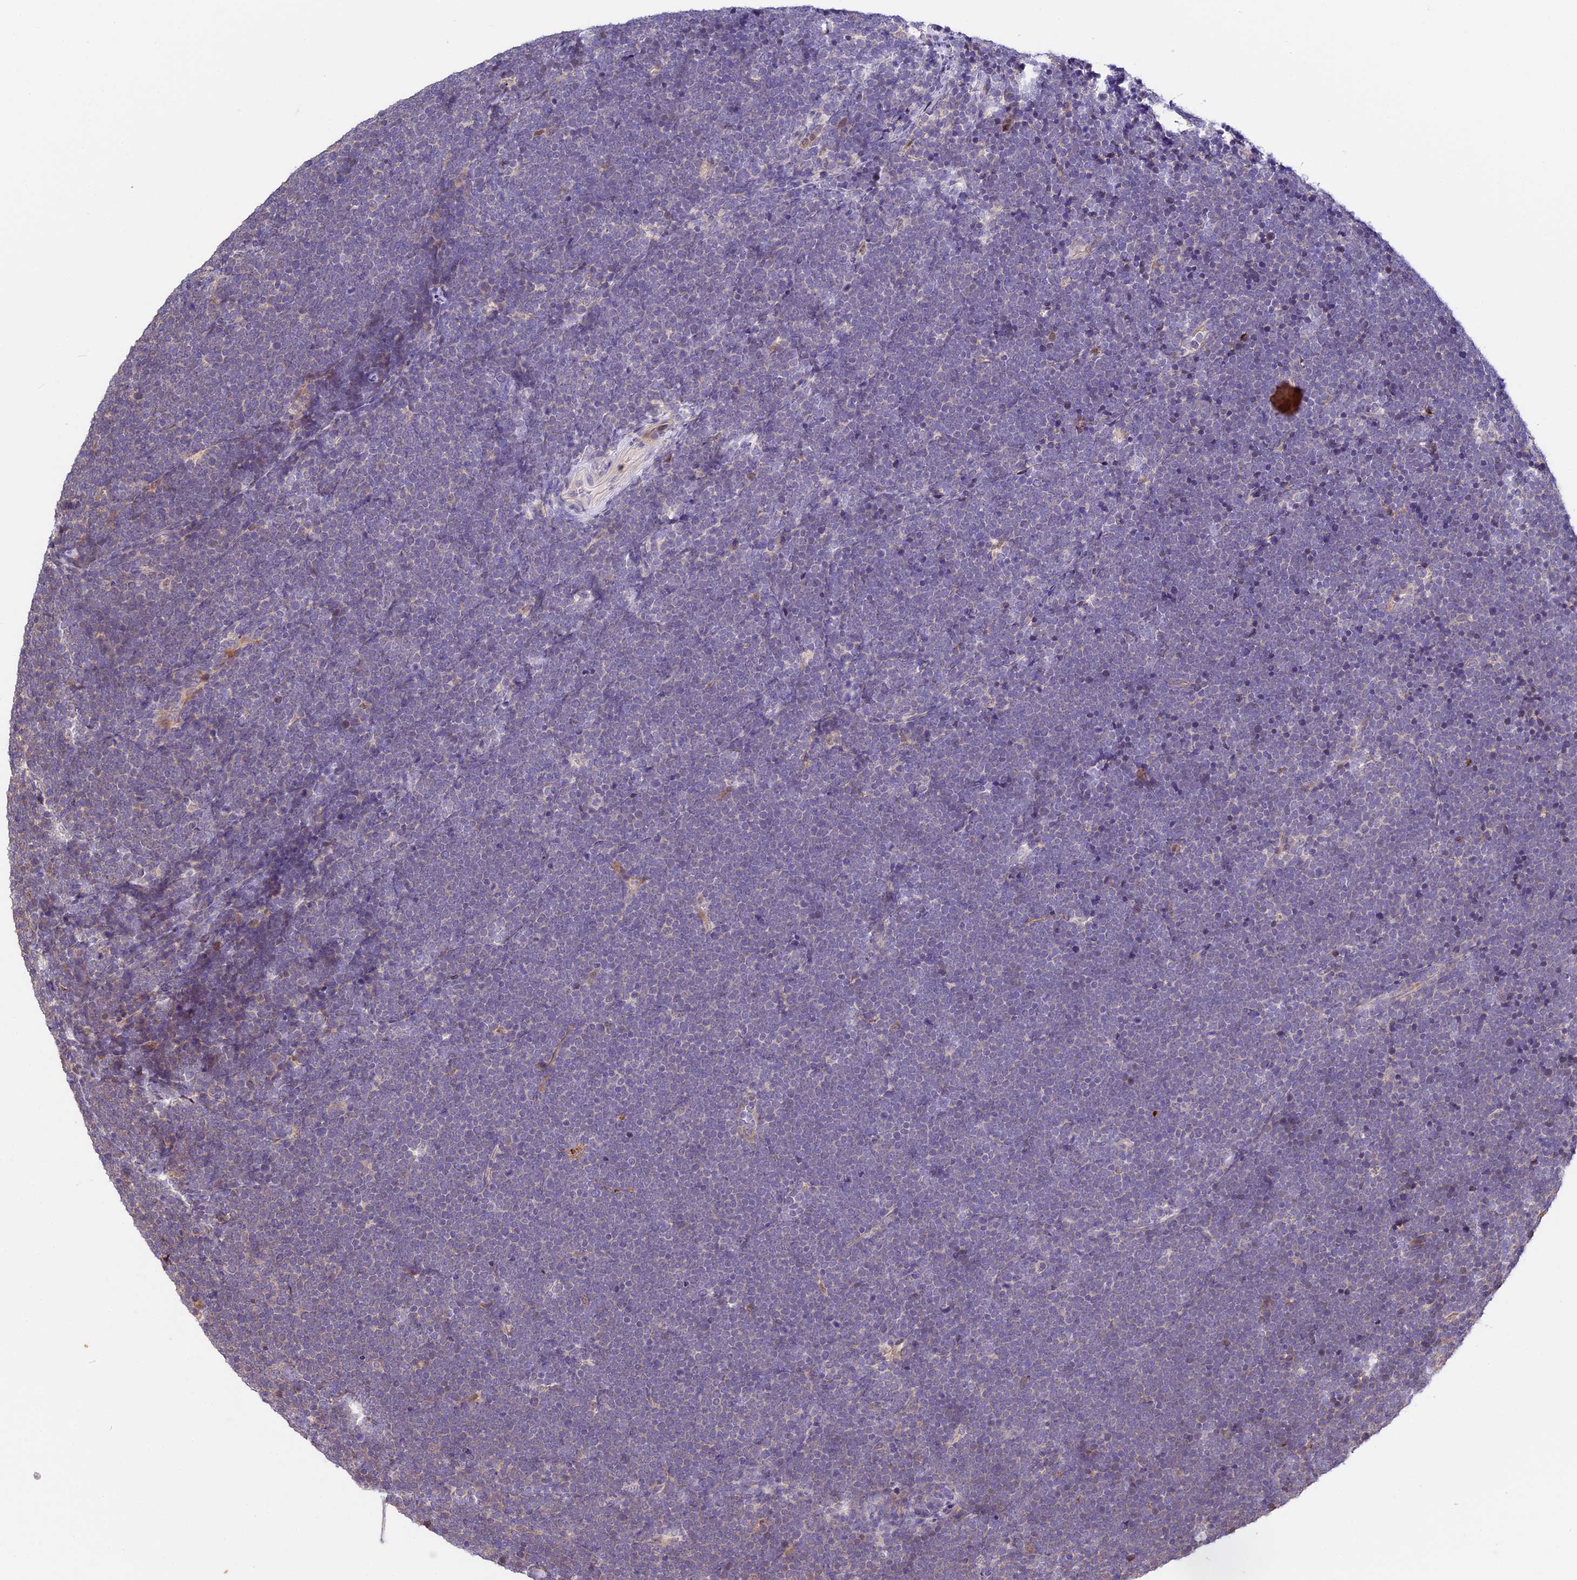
{"staining": {"intensity": "negative", "quantity": "none", "location": "none"}, "tissue": "lymphoma", "cell_type": "Tumor cells", "image_type": "cancer", "snomed": [{"axis": "morphology", "description": "Malignant lymphoma, non-Hodgkin's type, High grade"}, {"axis": "topography", "description": "Lymph node"}], "caption": "Image shows no significant protein positivity in tumor cells of malignant lymphoma, non-Hodgkin's type (high-grade). (DAB (3,3'-diaminobenzidine) immunohistochemistry (IHC) visualized using brightfield microscopy, high magnification).", "gene": "BSCL2", "patient": {"sex": "male", "age": 13}}